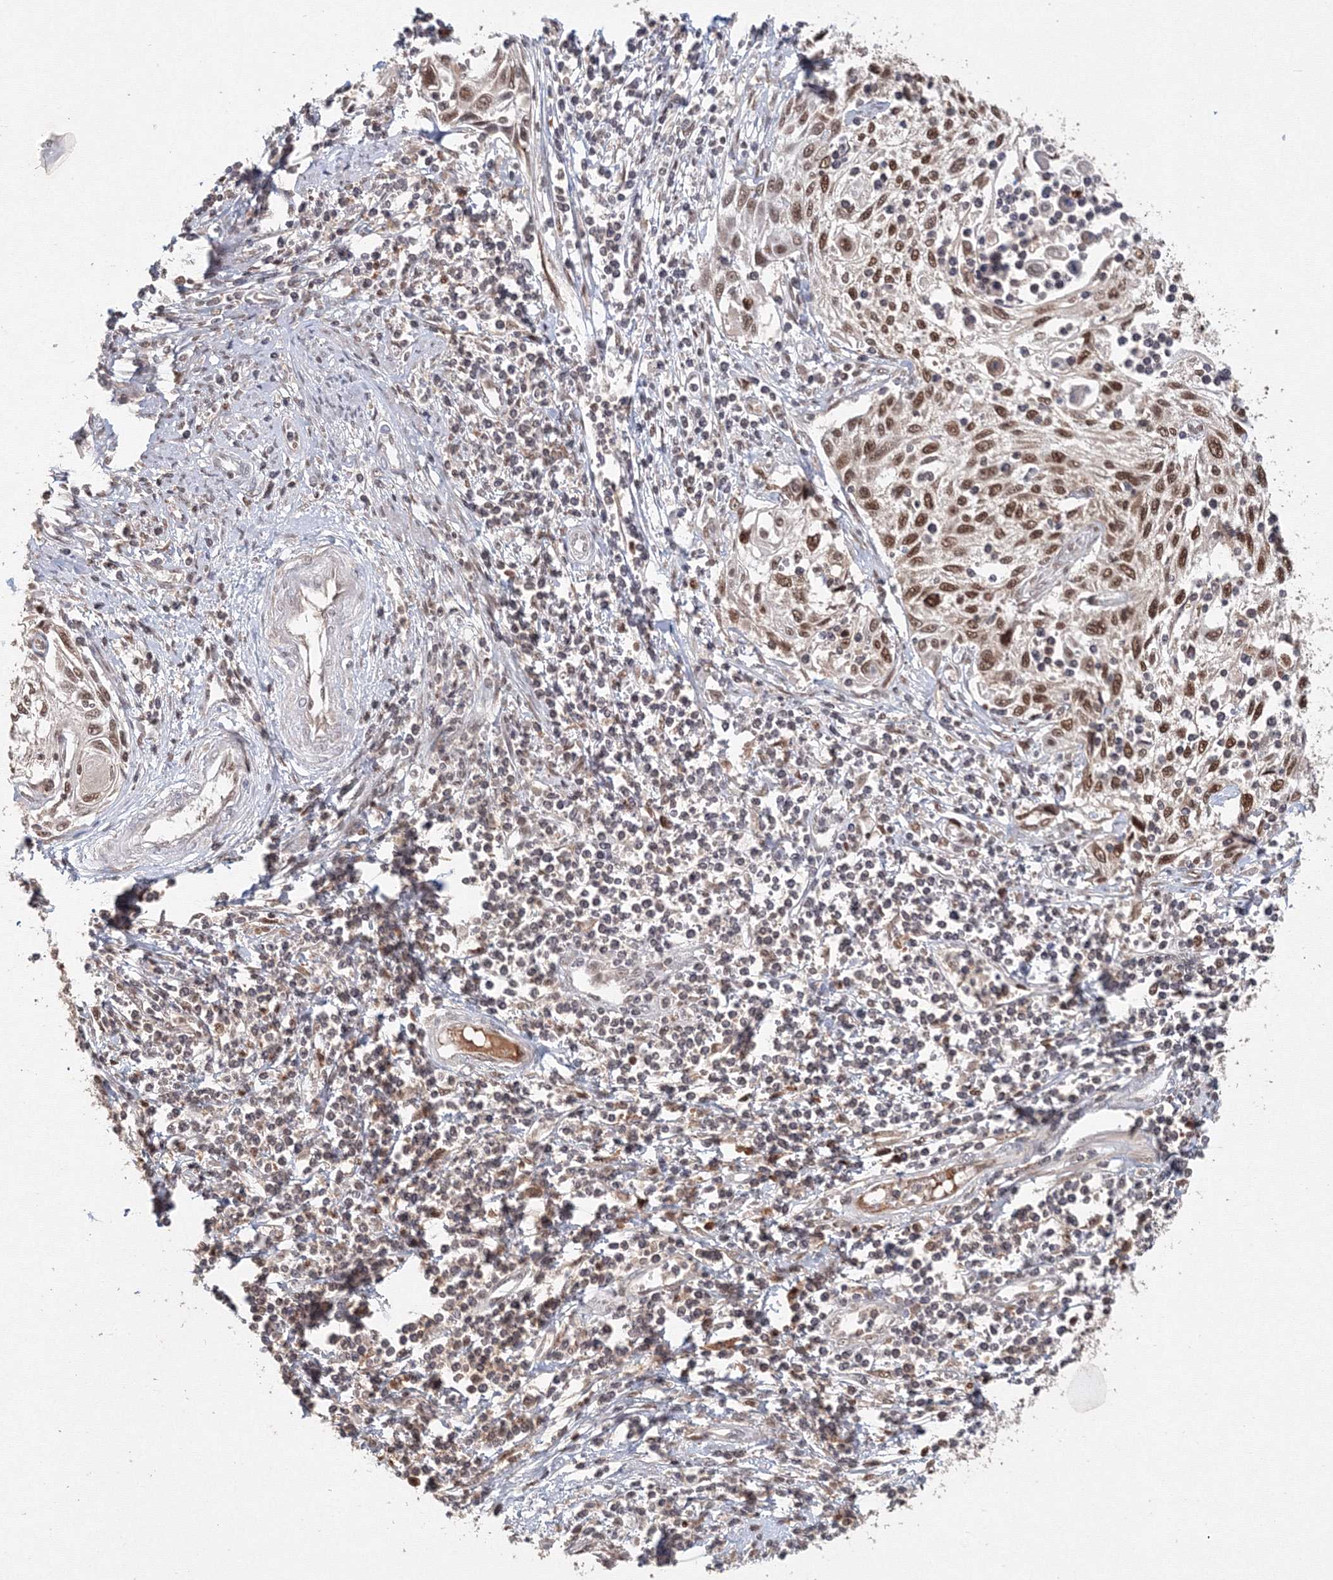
{"staining": {"intensity": "strong", "quantity": ">75%", "location": "nuclear"}, "tissue": "cervical cancer", "cell_type": "Tumor cells", "image_type": "cancer", "snomed": [{"axis": "morphology", "description": "Squamous cell carcinoma, NOS"}, {"axis": "topography", "description": "Cervix"}], "caption": "The photomicrograph reveals a brown stain indicating the presence of a protein in the nuclear of tumor cells in cervical squamous cell carcinoma. (Stains: DAB (3,3'-diaminobenzidine) in brown, nuclei in blue, Microscopy: brightfield microscopy at high magnification).", "gene": "IWS1", "patient": {"sex": "female", "age": 70}}